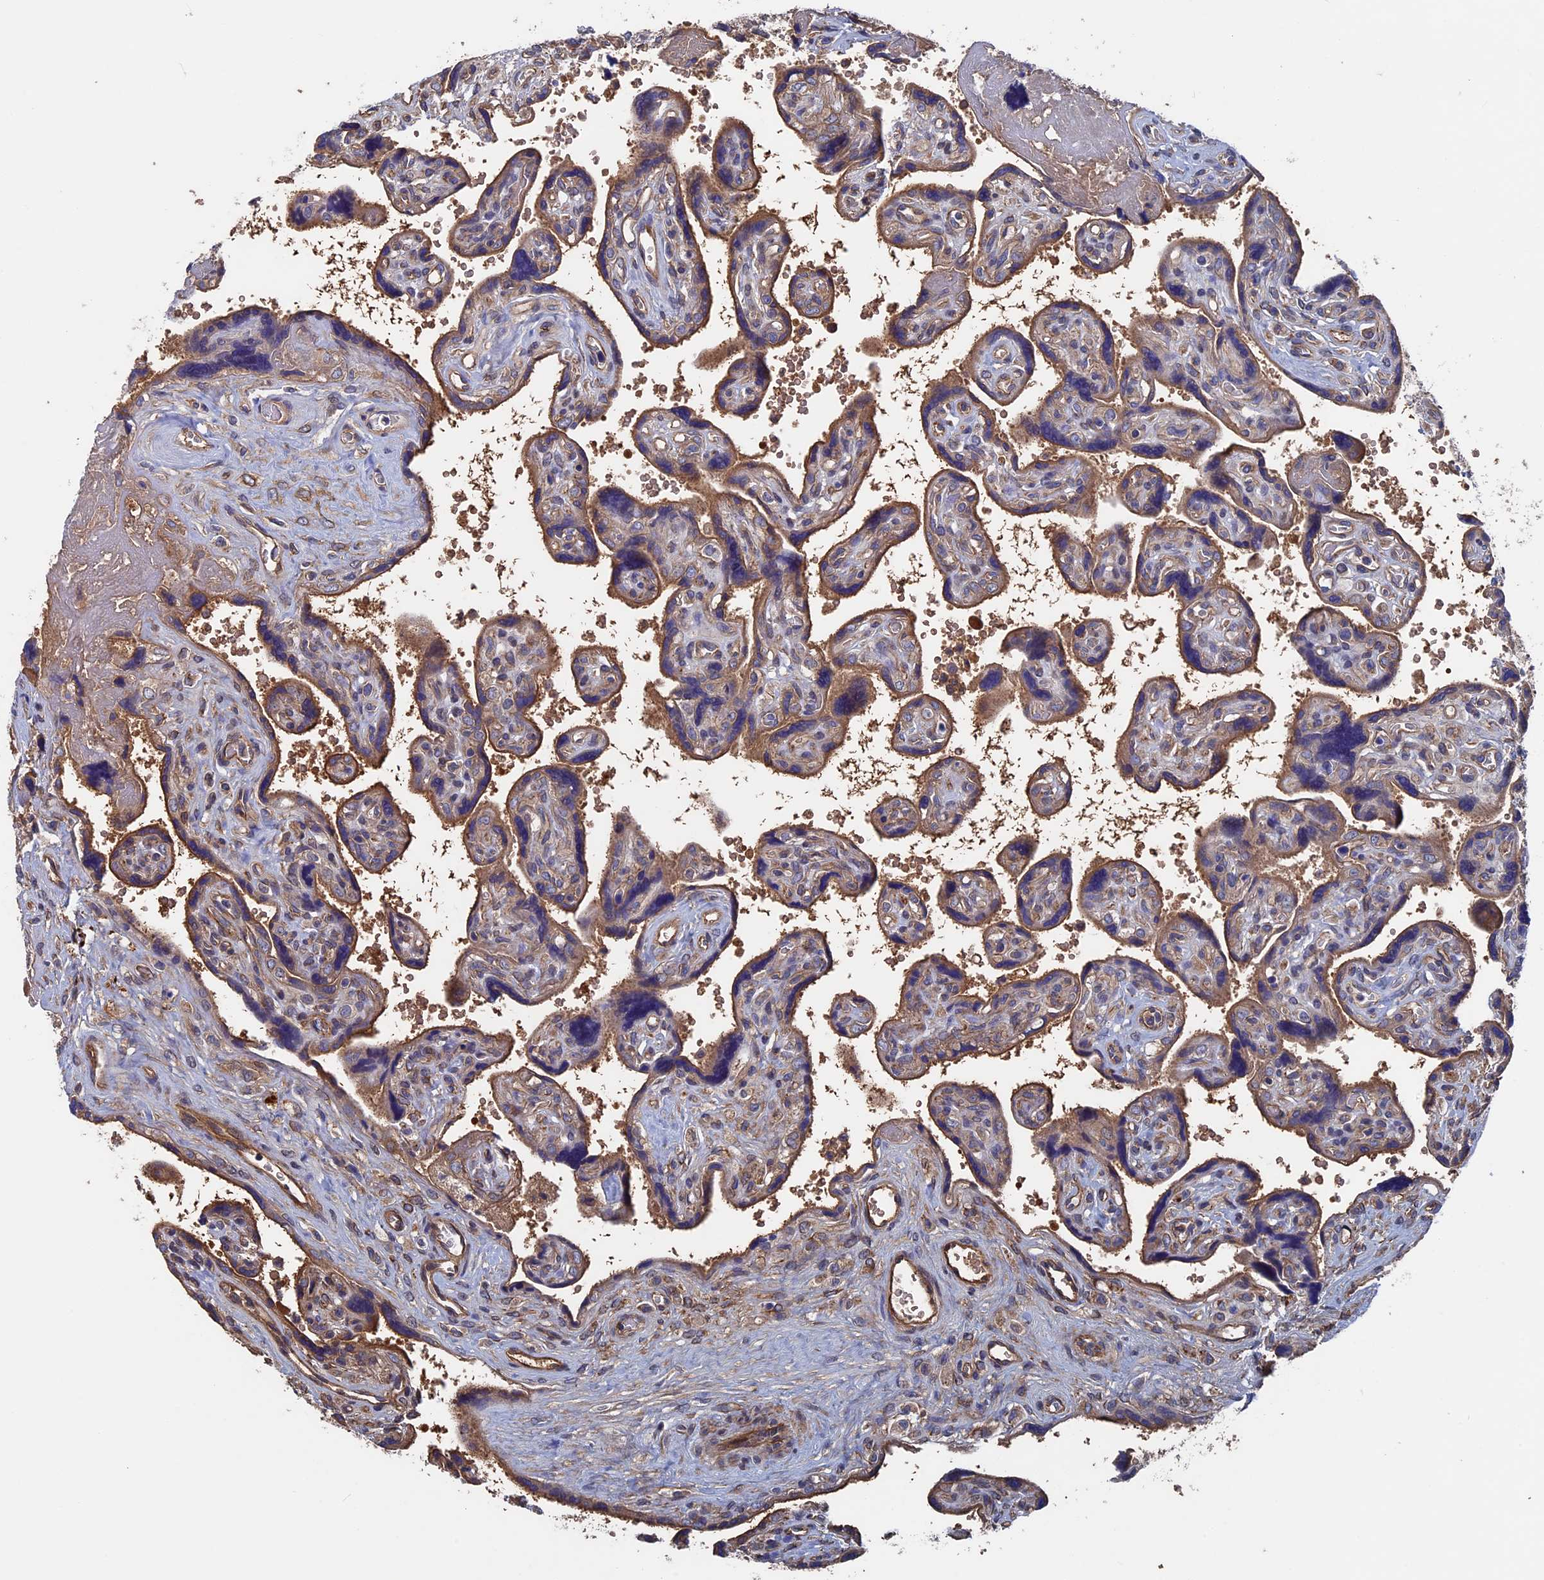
{"staining": {"intensity": "moderate", "quantity": ">75%", "location": "cytoplasmic/membranous"}, "tissue": "placenta", "cell_type": "Trophoblastic cells", "image_type": "normal", "snomed": [{"axis": "morphology", "description": "Normal tissue, NOS"}, {"axis": "topography", "description": "Placenta"}], "caption": "The immunohistochemical stain labels moderate cytoplasmic/membranous positivity in trophoblastic cells of unremarkable placenta. (Brightfield microscopy of DAB IHC at high magnification).", "gene": "RPUSD1", "patient": {"sex": "female", "age": 39}}